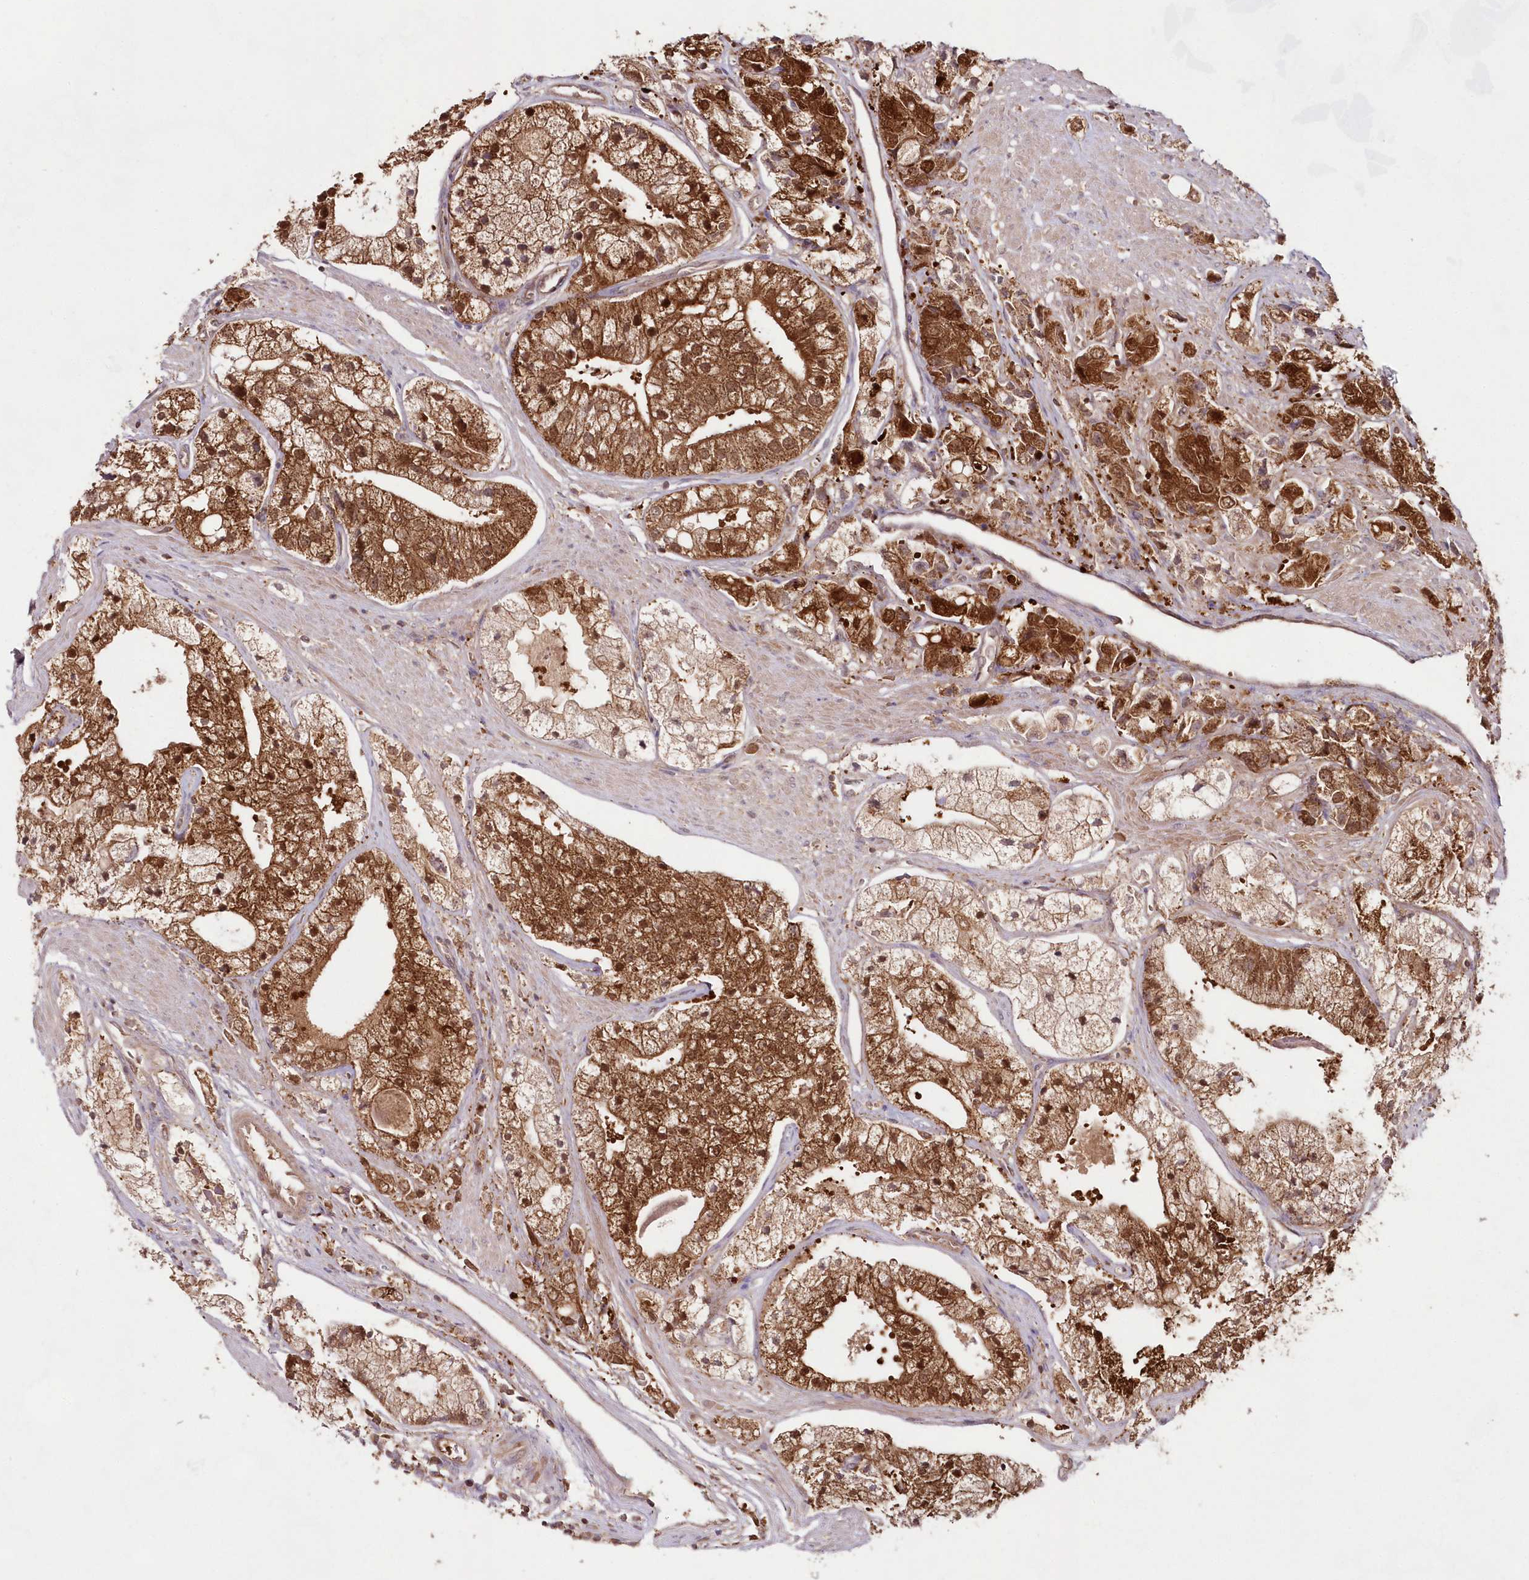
{"staining": {"intensity": "moderate", "quantity": "25%-75%", "location": "cytoplasmic/membranous,nuclear"}, "tissue": "prostate cancer", "cell_type": "Tumor cells", "image_type": "cancer", "snomed": [{"axis": "morphology", "description": "Adenocarcinoma, High grade"}, {"axis": "topography", "description": "Prostate"}], "caption": "There is medium levels of moderate cytoplasmic/membranous and nuclear expression in tumor cells of prostate cancer (adenocarcinoma (high-grade)), as demonstrated by immunohistochemical staining (brown color).", "gene": "IMPA1", "patient": {"sex": "male", "age": 50}}